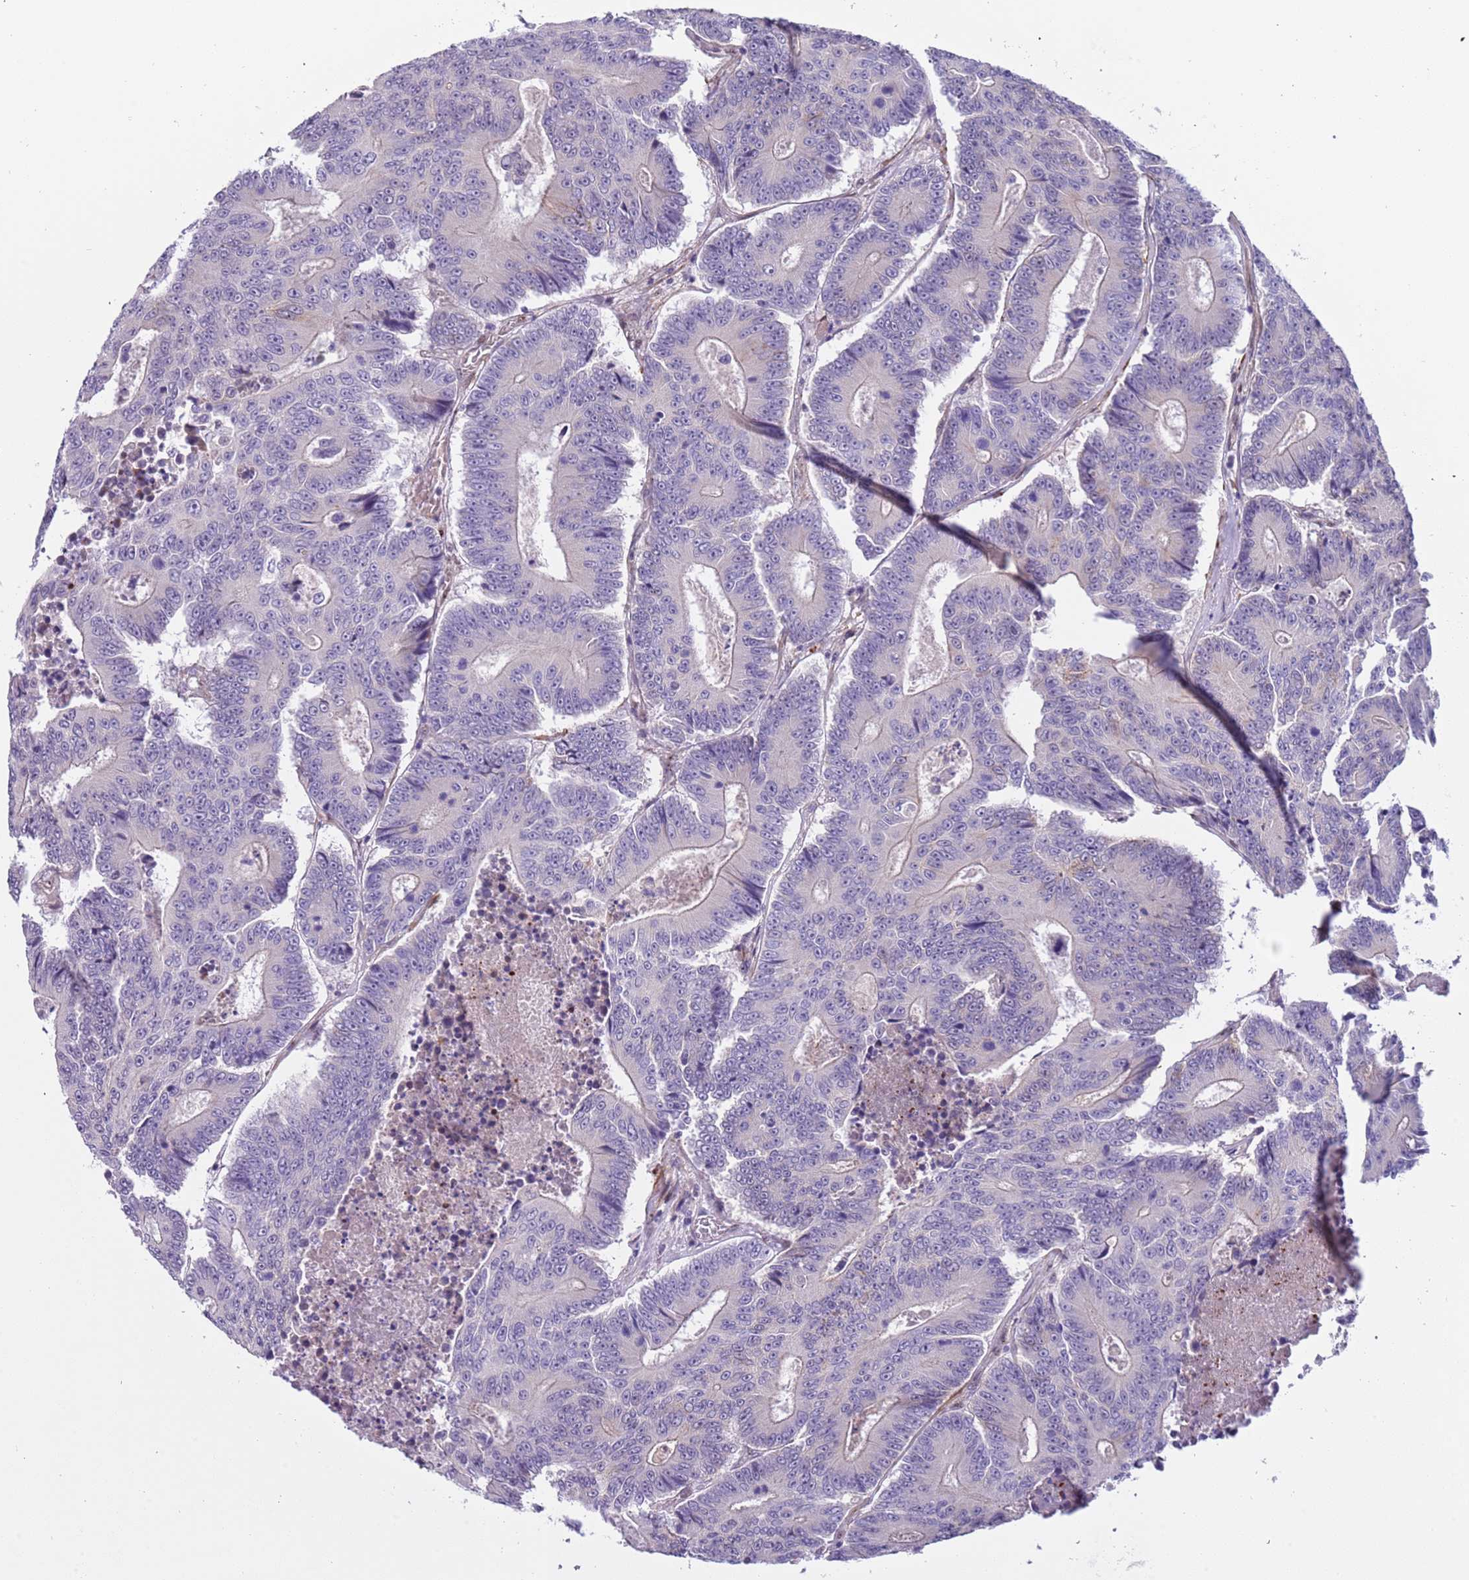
{"staining": {"intensity": "negative", "quantity": "none", "location": "none"}, "tissue": "colorectal cancer", "cell_type": "Tumor cells", "image_type": "cancer", "snomed": [{"axis": "morphology", "description": "Adenocarcinoma, NOS"}, {"axis": "topography", "description": "Colon"}], "caption": "The histopathology image reveals no significant staining in tumor cells of adenocarcinoma (colorectal). (DAB immunohistochemistry (IHC) visualized using brightfield microscopy, high magnification).", "gene": "PLEKHH1", "patient": {"sex": "male", "age": 83}}